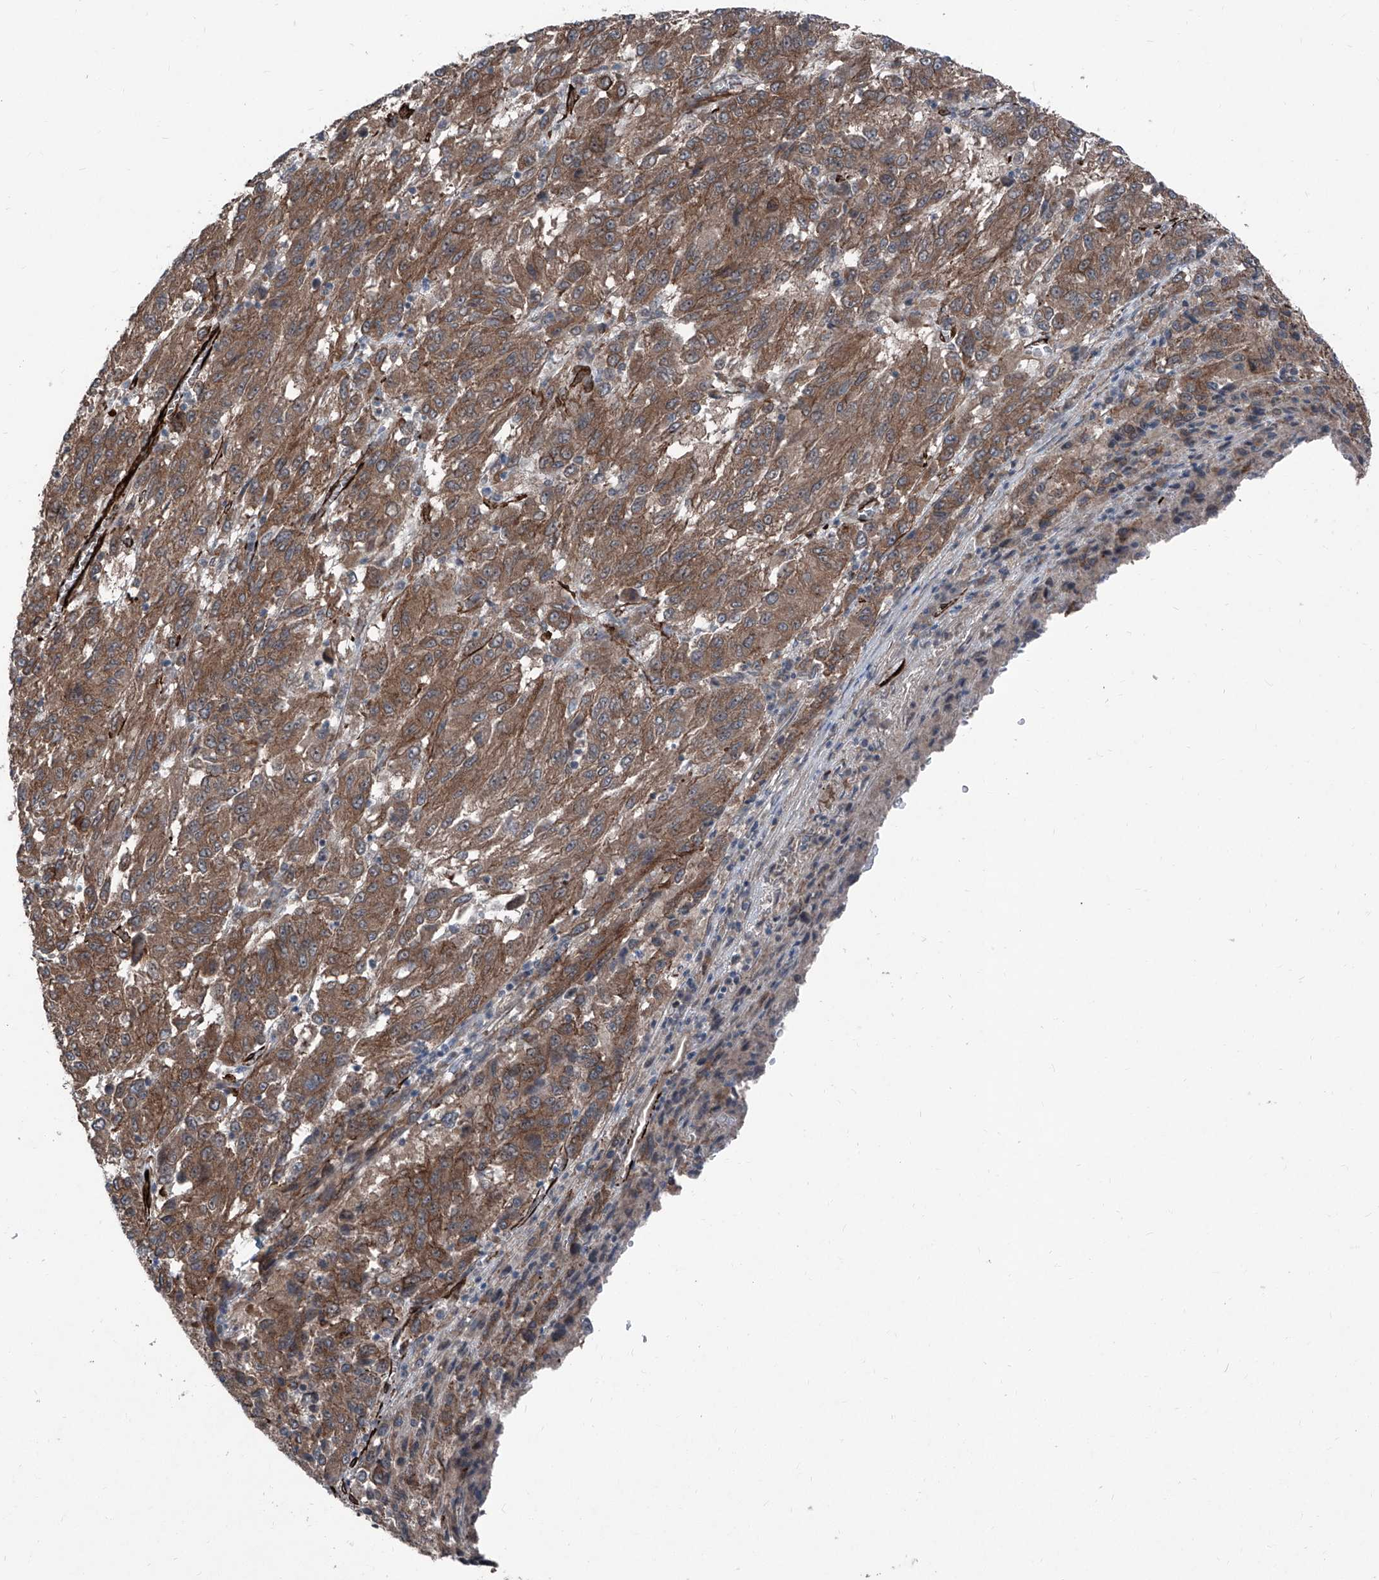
{"staining": {"intensity": "moderate", "quantity": ">75%", "location": "cytoplasmic/membranous"}, "tissue": "melanoma", "cell_type": "Tumor cells", "image_type": "cancer", "snomed": [{"axis": "morphology", "description": "Malignant melanoma, Metastatic site"}, {"axis": "topography", "description": "Lung"}], "caption": "Melanoma stained for a protein exhibits moderate cytoplasmic/membranous positivity in tumor cells.", "gene": "COA7", "patient": {"sex": "male", "age": 64}}